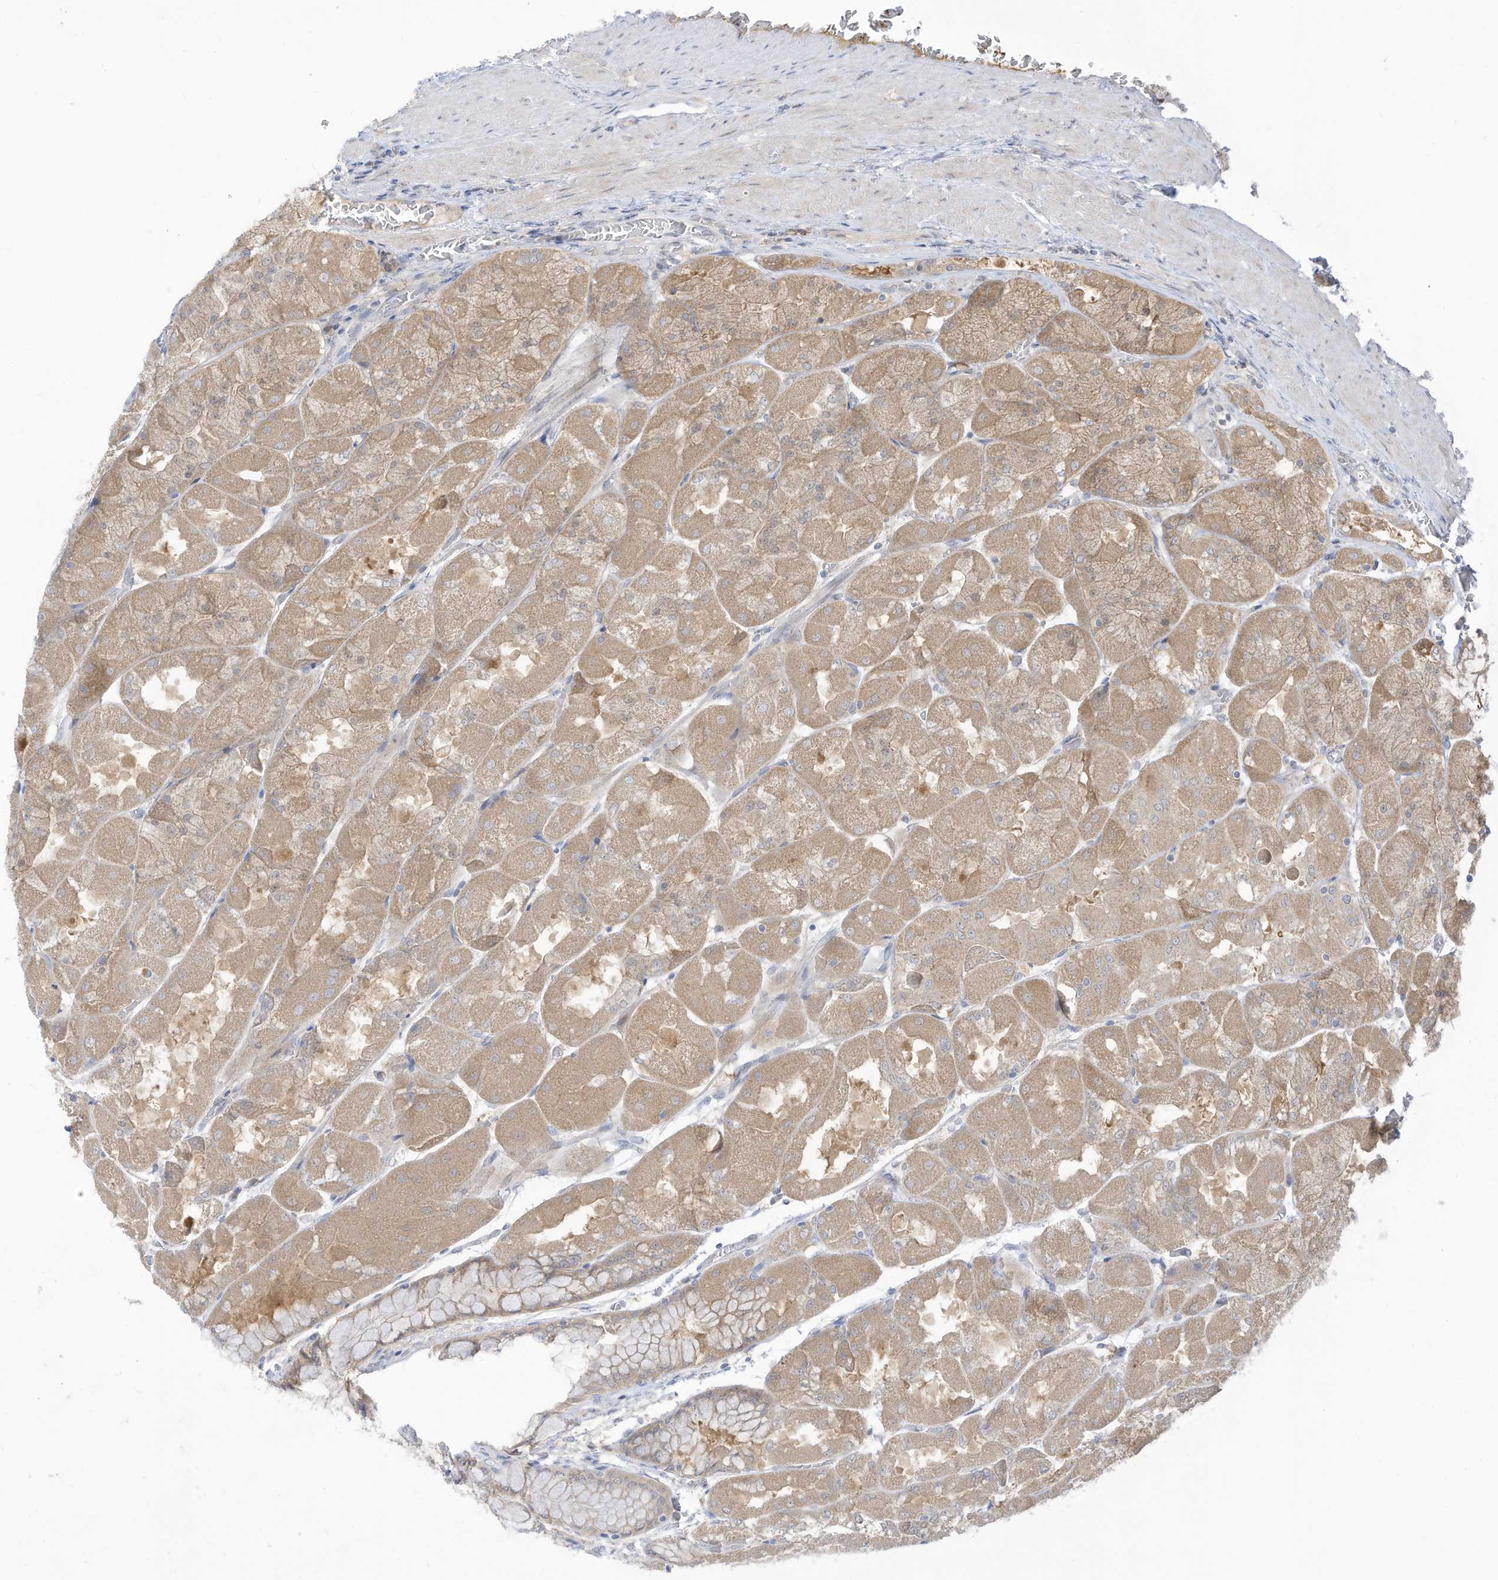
{"staining": {"intensity": "moderate", "quantity": ">75%", "location": "cytoplasmic/membranous"}, "tissue": "stomach", "cell_type": "Glandular cells", "image_type": "normal", "snomed": [{"axis": "morphology", "description": "Normal tissue, NOS"}, {"axis": "topography", "description": "Stomach"}], "caption": "The immunohistochemical stain shows moderate cytoplasmic/membranous expression in glandular cells of benign stomach.", "gene": "LRRN2", "patient": {"sex": "female", "age": 61}}